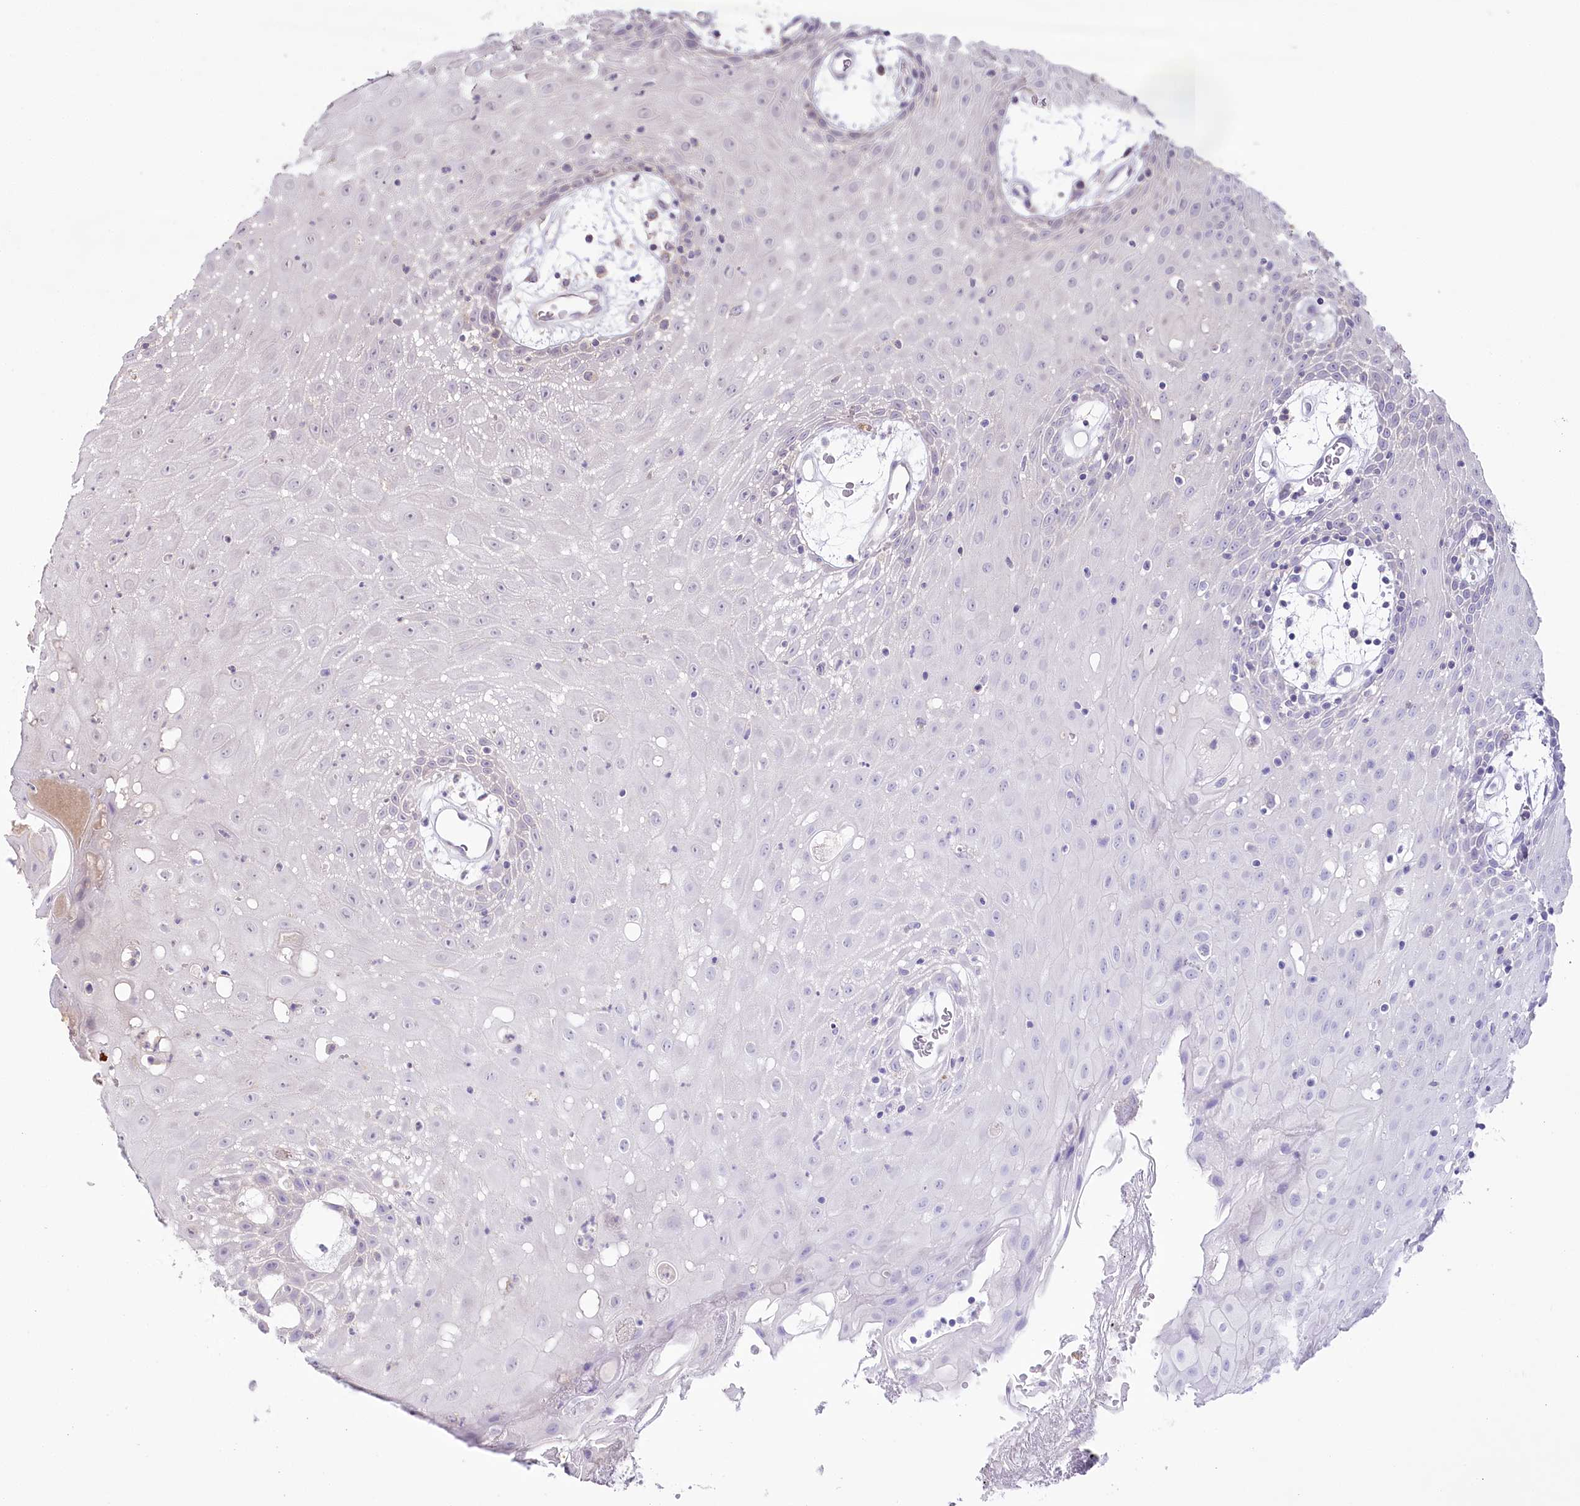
{"staining": {"intensity": "negative", "quantity": "none", "location": "none"}, "tissue": "oral mucosa", "cell_type": "Squamous epithelial cells", "image_type": "normal", "snomed": [{"axis": "morphology", "description": "Normal tissue, NOS"}, {"axis": "topography", "description": "Skeletal muscle"}, {"axis": "topography", "description": "Oral tissue"}, {"axis": "topography", "description": "Salivary gland"}, {"axis": "topography", "description": "Peripheral nerve tissue"}], "caption": "High magnification brightfield microscopy of normal oral mucosa stained with DAB (3,3'-diaminobenzidine) (brown) and counterstained with hematoxylin (blue): squamous epithelial cells show no significant positivity. The staining is performed using DAB (3,3'-diaminobenzidine) brown chromogen with nuclei counter-stained in using hematoxylin.", "gene": "SLC6A11", "patient": {"sex": "male", "age": 54}}